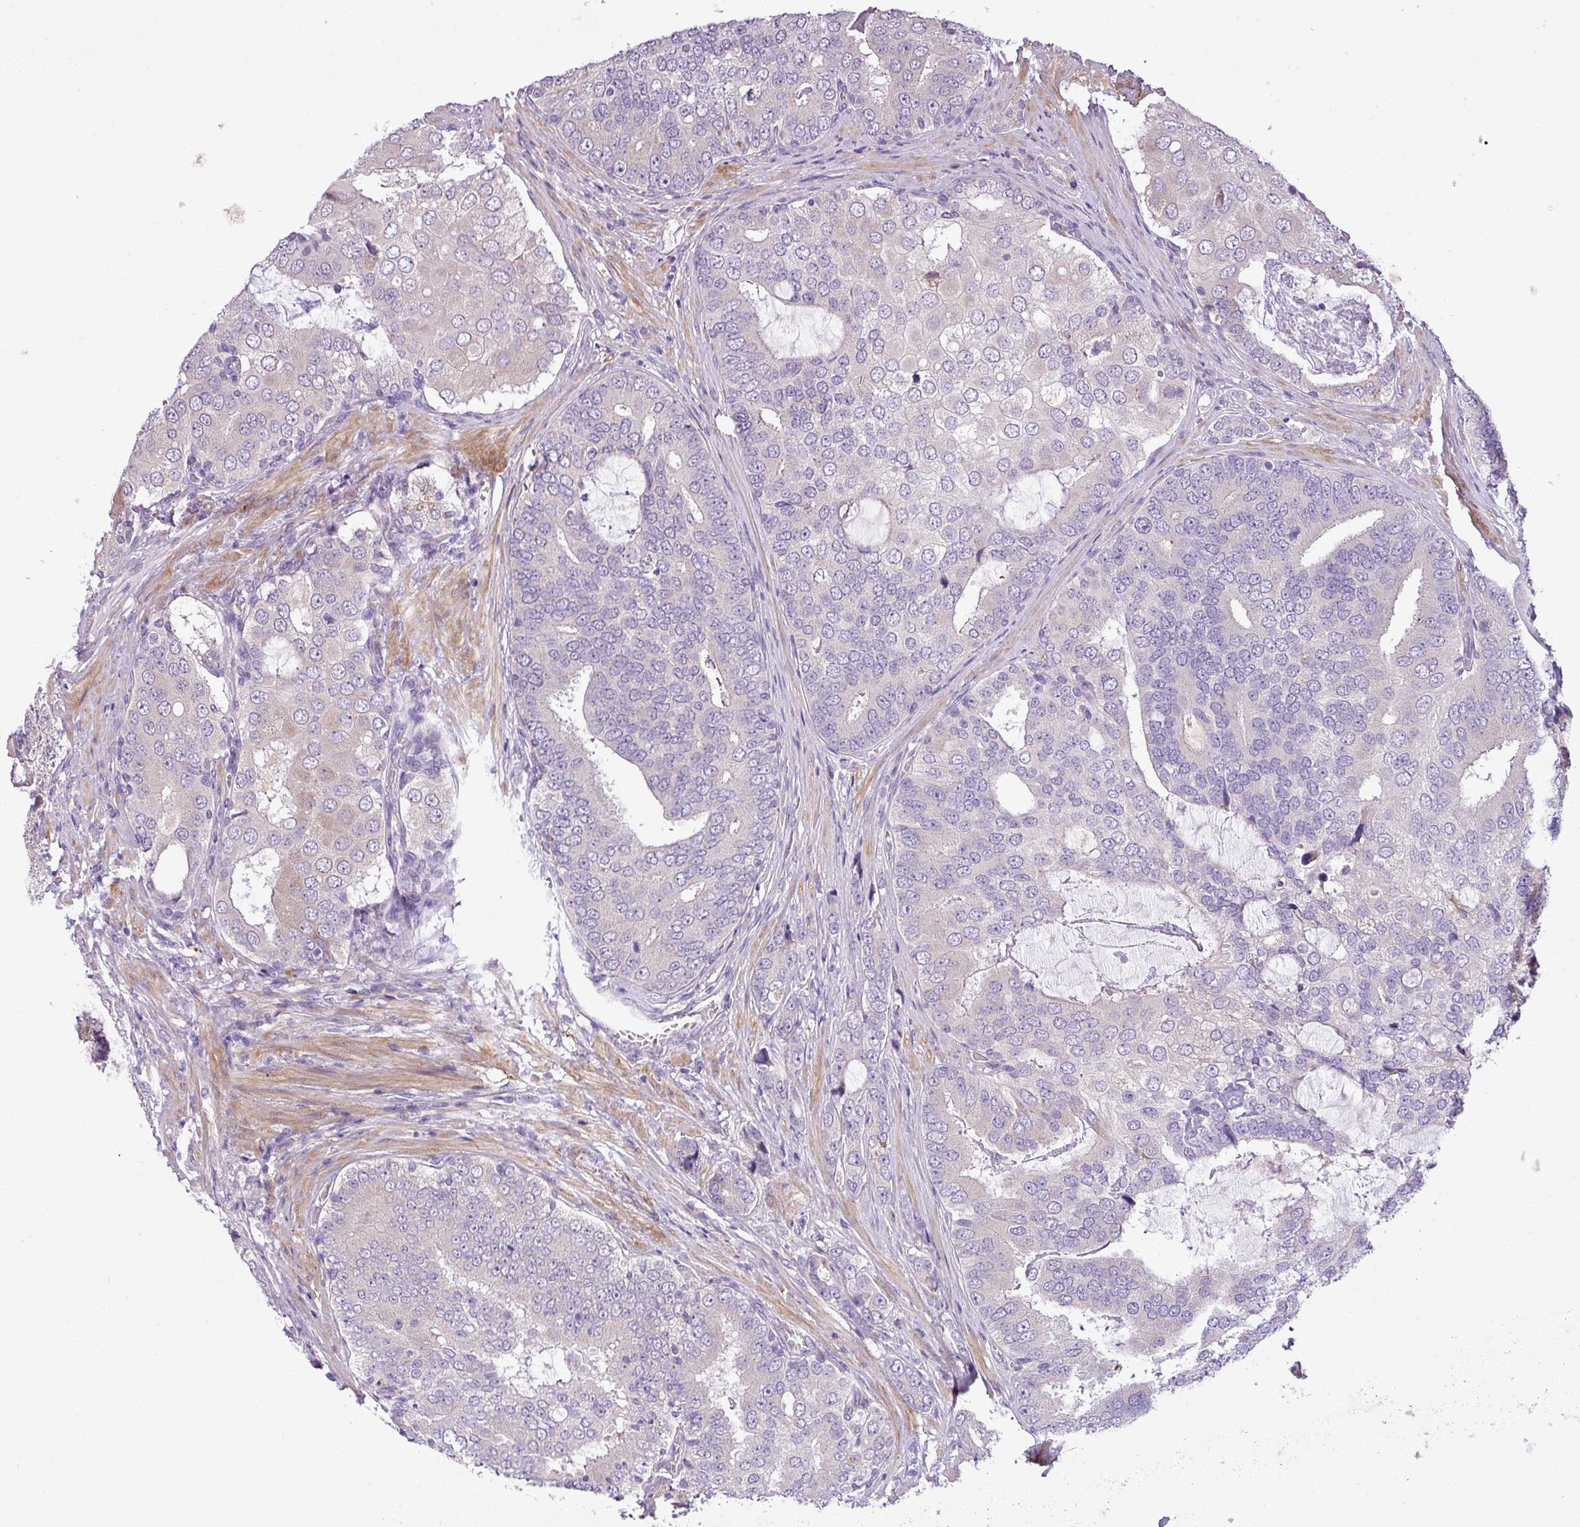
{"staining": {"intensity": "negative", "quantity": "none", "location": "none"}, "tissue": "prostate cancer", "cell_type": "Tumor cells", "image_type": "cancer", "snomed": [{"axis": "morphology", "description": "Adenocarcinoma, High grade"}, {"axis": "topography", "description": "Prostate"}], "caption": "Tumor cells are negative for protein expression in human prostate cancer (adenocarcinoma (high-grade)). (DAB (3,3'-diaminobenzidine) IHC with hematoxylin counter stain).", "gene": "MOCS3", "patient": {"sex": "male", "age": 55}}